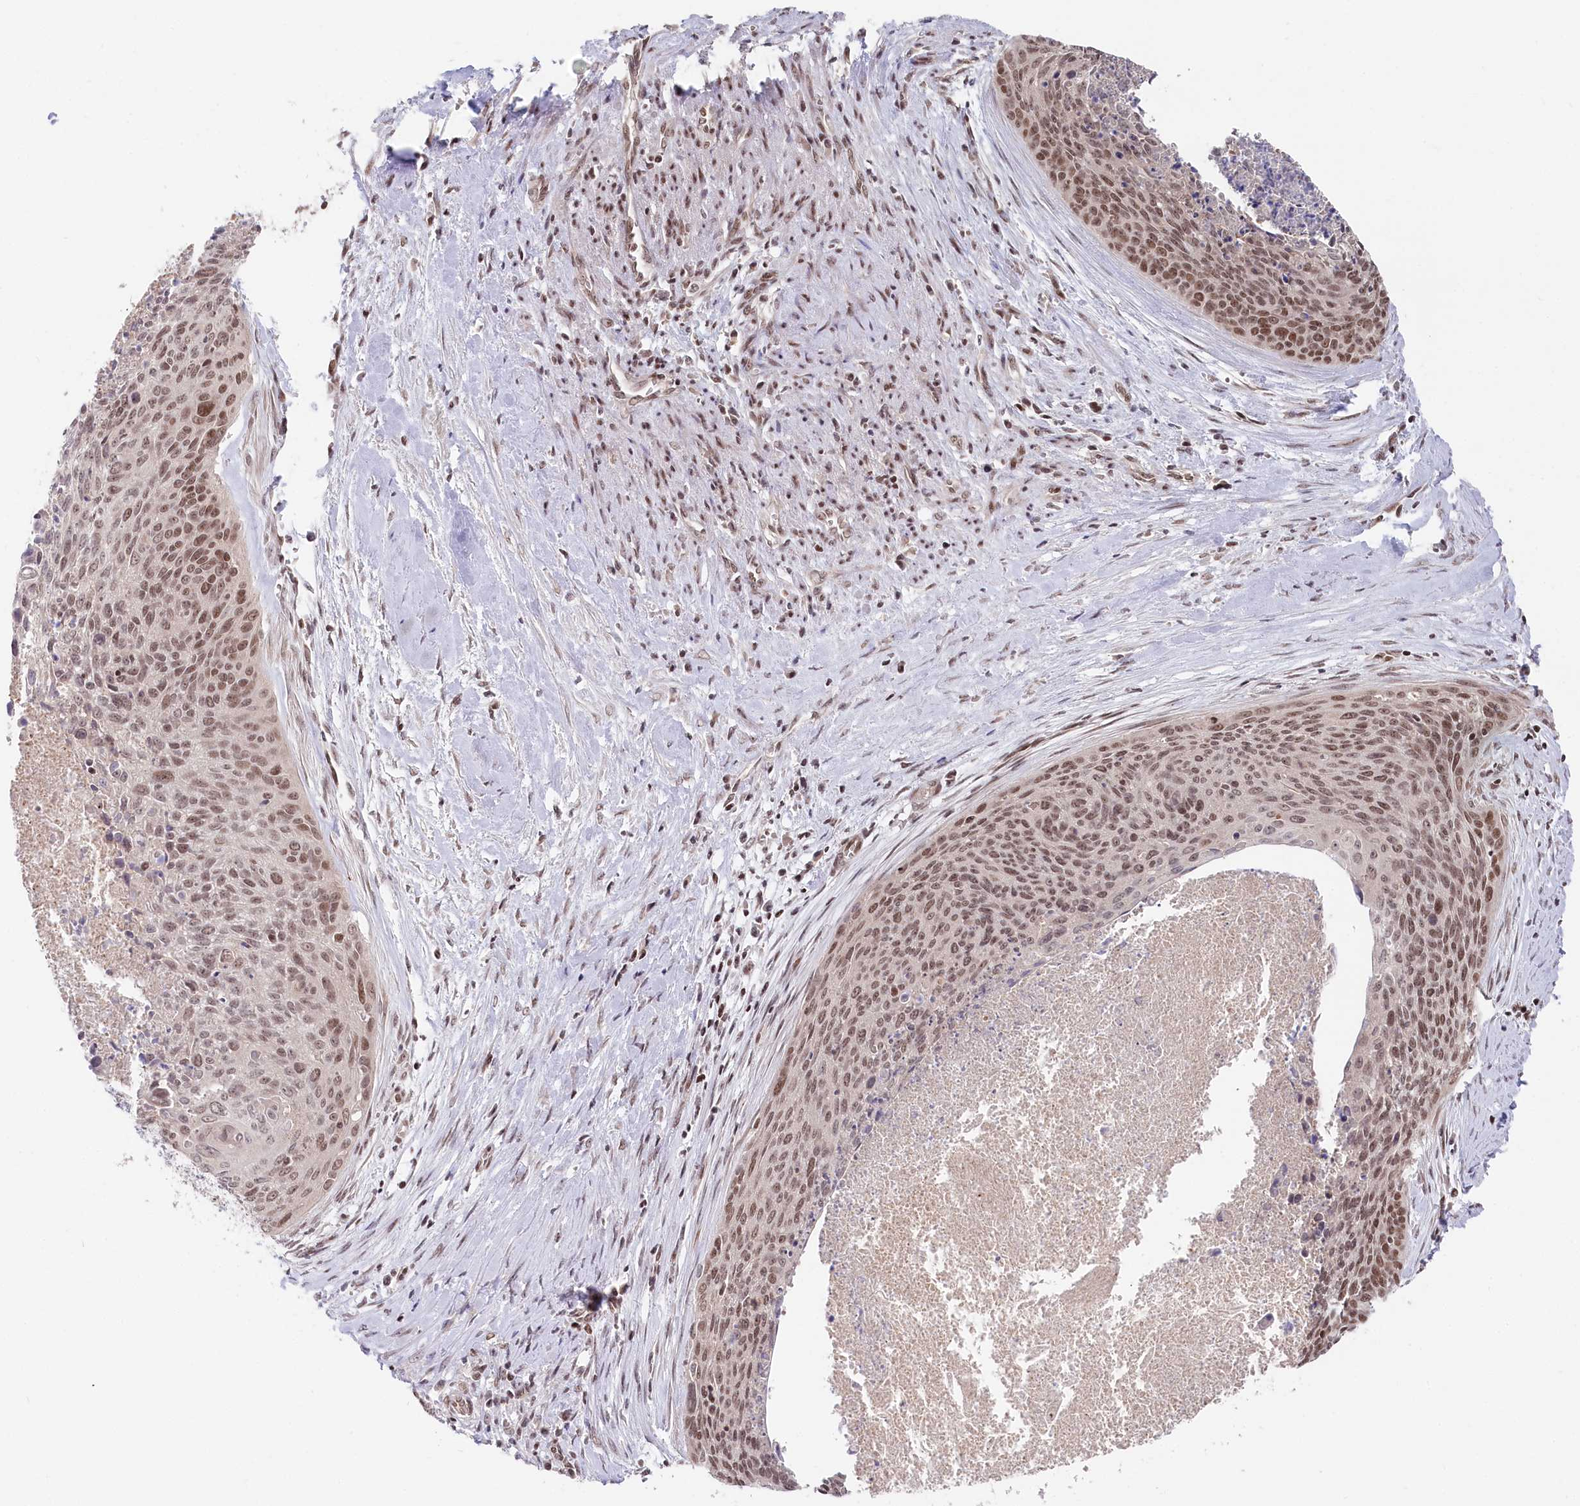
{"staining": {"intensity": "moderate", "quantity": ">75%", "location": "nuclear"}, "tissue": "cervical cancer", "cell_type": "Tumor cells", "image_type": "cancer", "snomed": [{"axis": "morphology", "description": "Squamous cell carcinoma, NOS"}, {"axis": "topography", "description": "Cervix"}], "caption": "Protein staining exhibits moderate nuclear positivity in approximately >75% of tumor cells in cervical squamous cell carcinoma. (DAB (3,3'-diaminobenzidine) = brown stain, brightfield microscopy at high magnification).", "gene": "CGGBP1", "patient": {"sex": "female", "age": 55}}